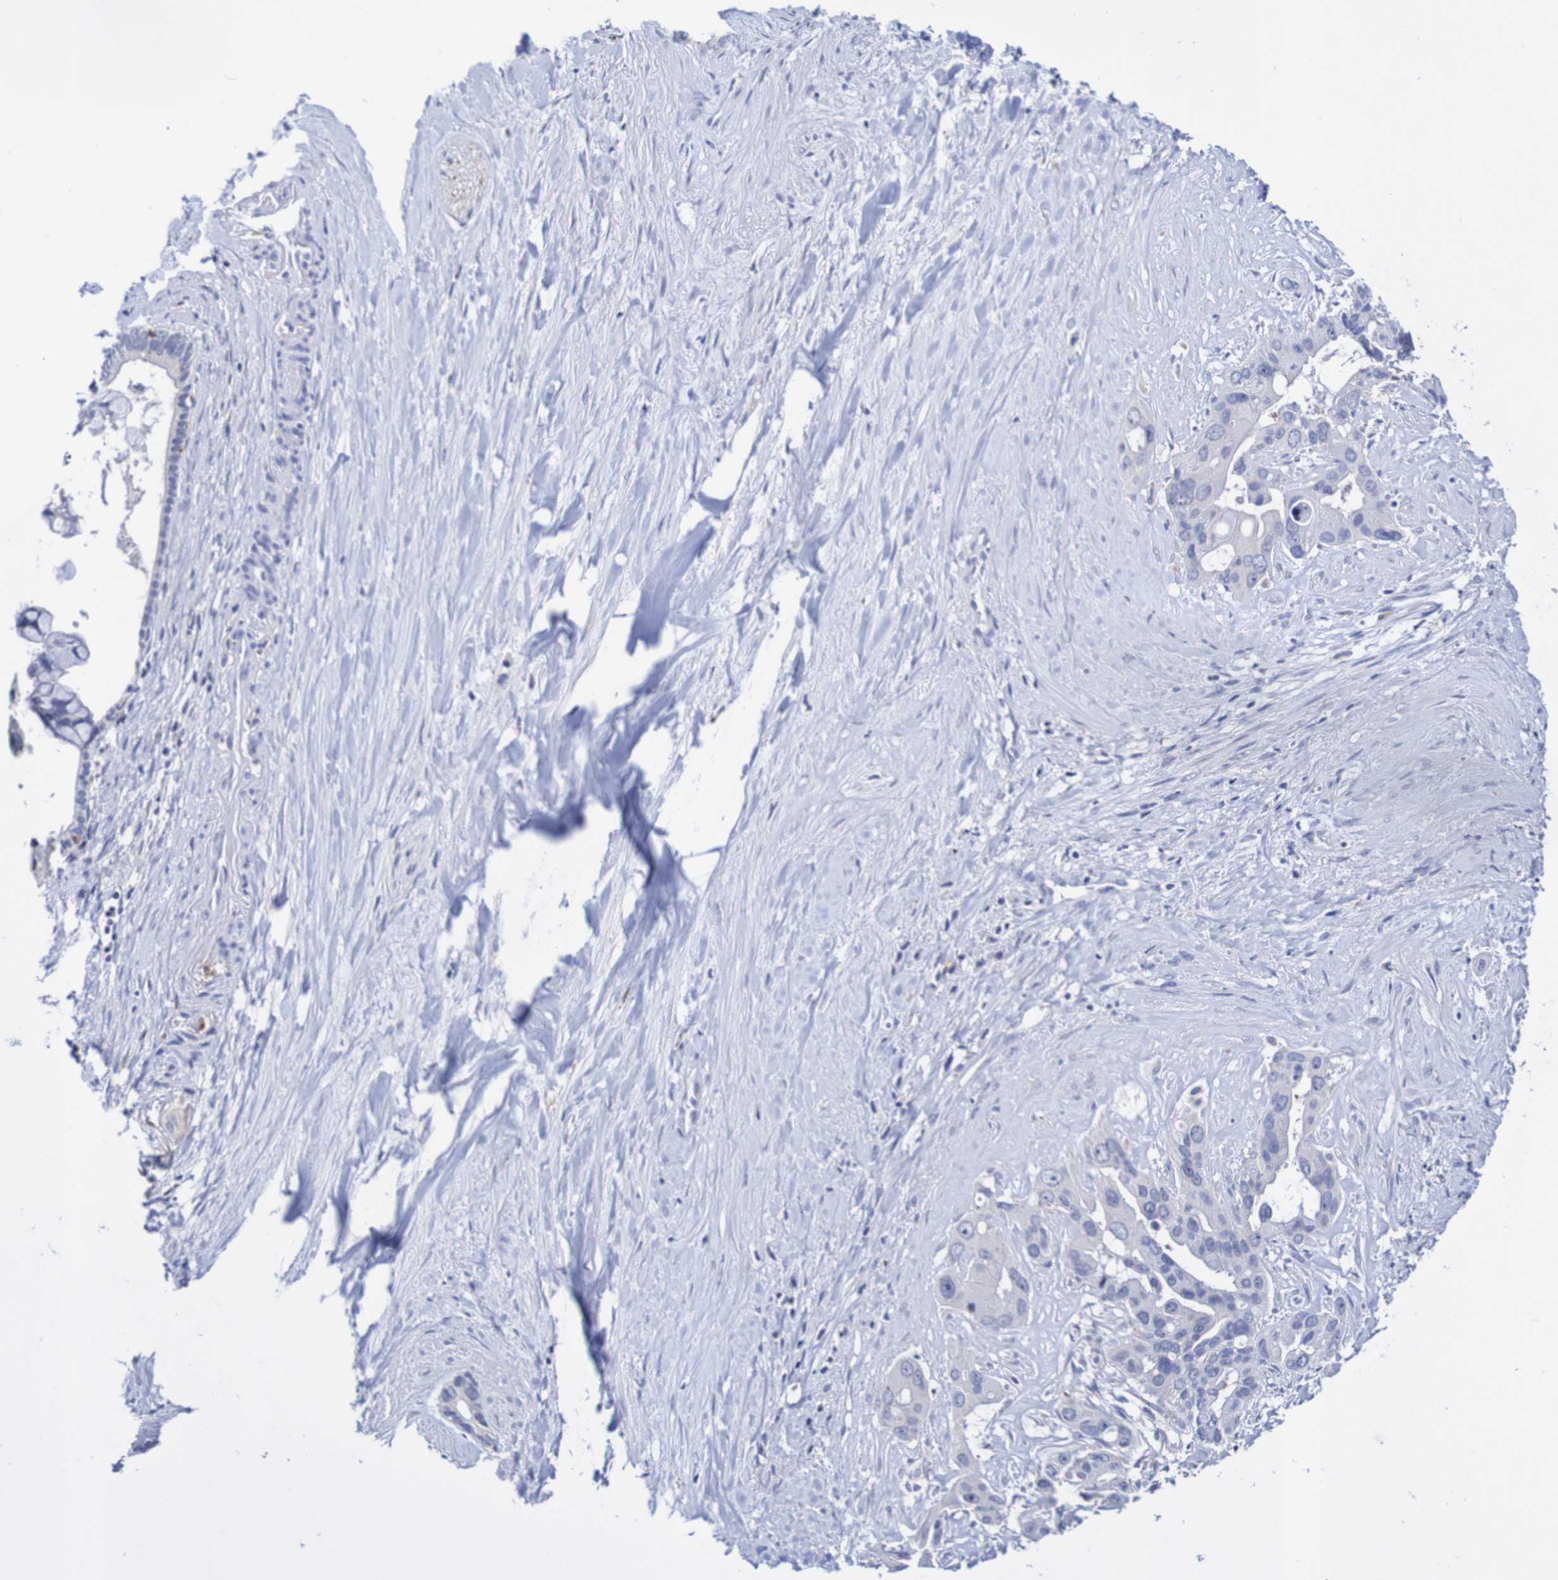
{"staining": {"intensity": "negative", "quantity": "none", "location": "none"}, "tissue": "liver cancer", "cell_type": "Tumor cells", "image_type": "cancer", "snomed": [{"axis": "morphology", "description": "Cholangiocarcinoma"}, {"axis": "topography", "description": "Liver"}], "caption": "High power microscopy micrograph of an immunohistochemistry micrograph of liver cancer (cholangiocarcinoma), revealing no significant positivity in tumor cells. (Immunohistochemistry (ihc), brightfield microscopy, high magnification).", "gene": "SEZ6", "patient": {"sex": "female", "age": 65}}